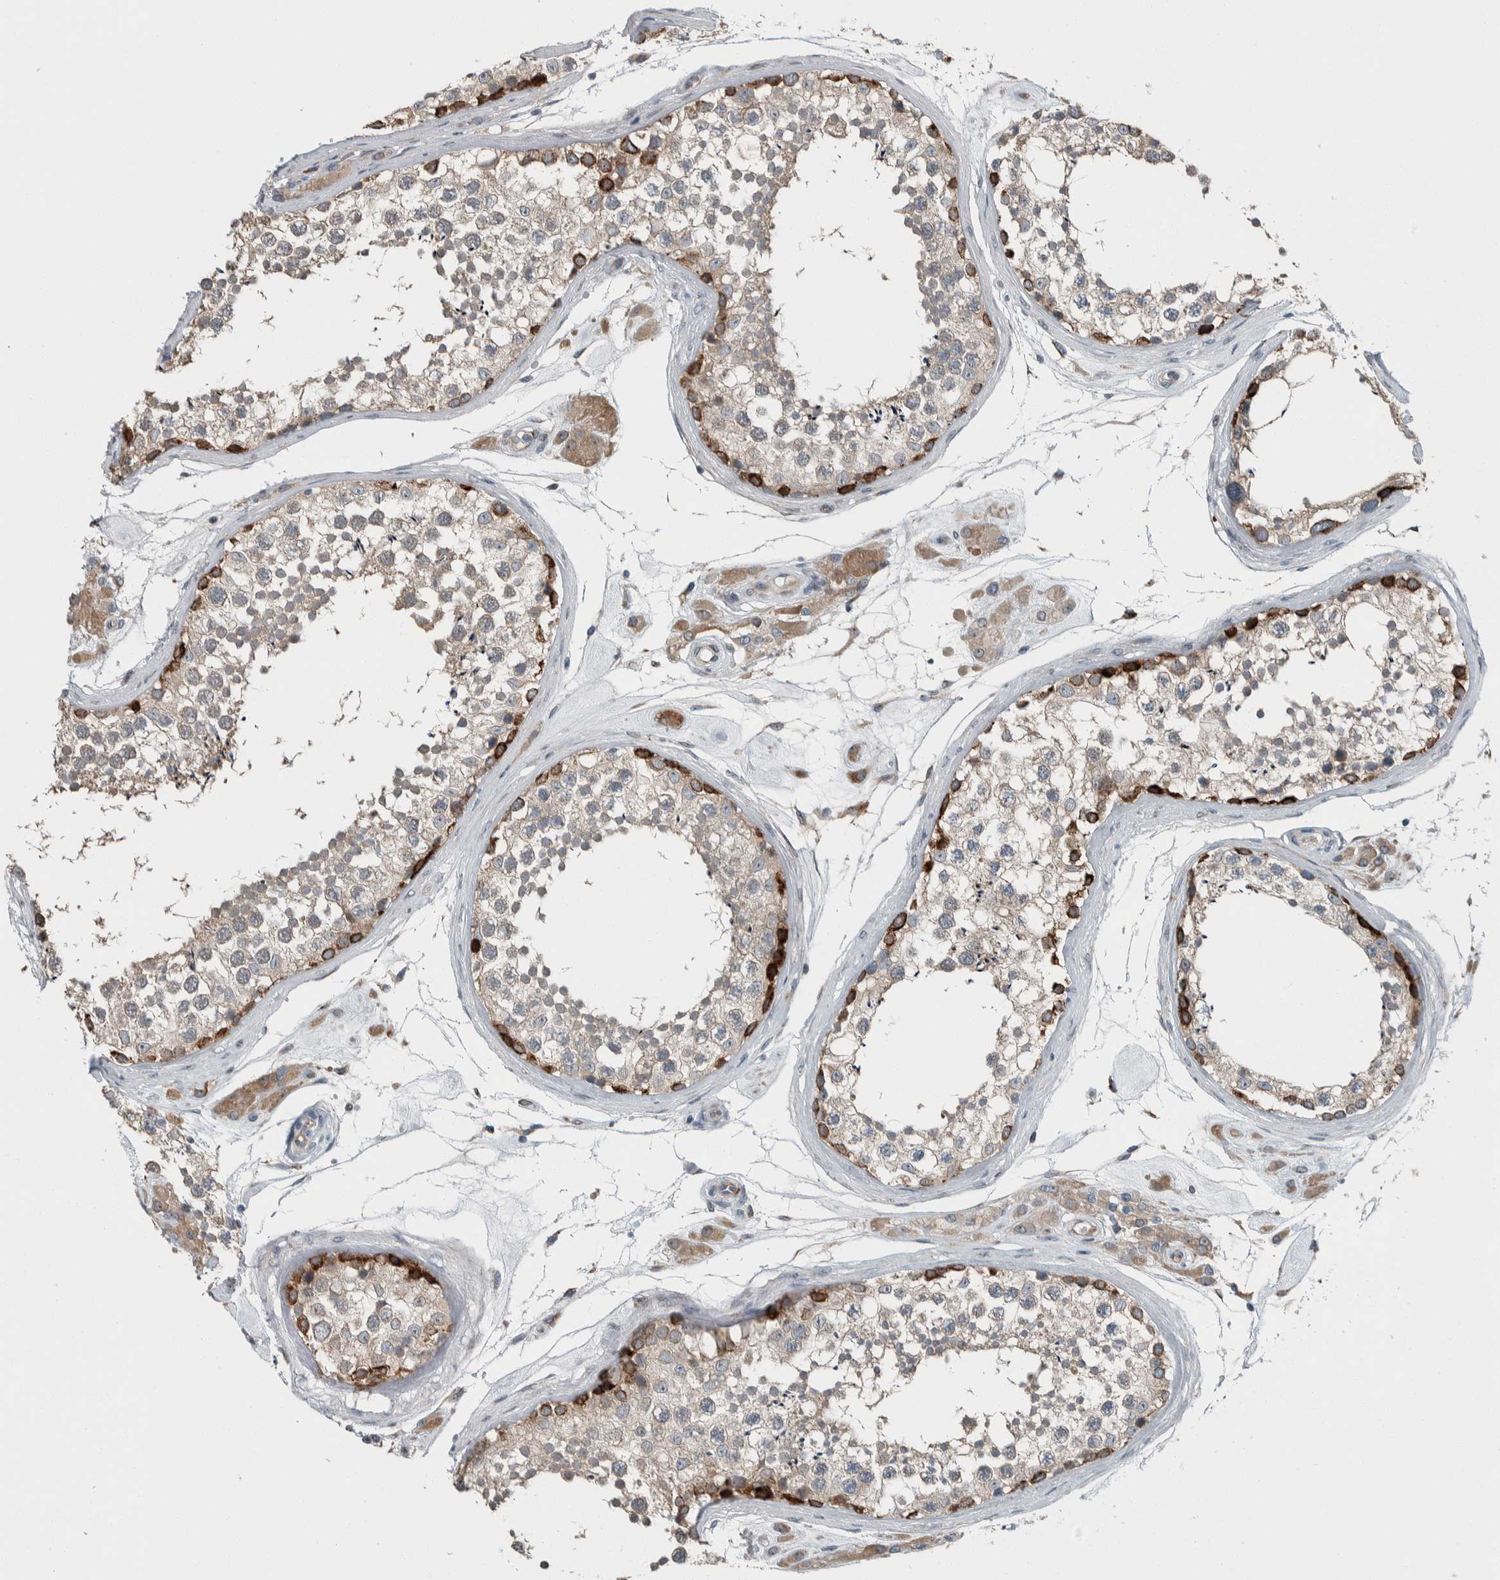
{"staining": {"intensity": "strong", "quantity": "<25%", "location": "cytoplasmic/membranous"}, "tissue": "testis", "cell_type": "Cells in seminiferous ducts", "image_type": "normal", "snomed": [{"axis": "morphology", "description": "Normal tissue, NOS"}, {"axis": "topography", "description": "Testis"}], "caption": "A high-resolution micrograph shows immunohistochemistry staining of benign testis, which shows strong cytoplasmic/membranous positivity in approximately <25% of cells in seminiferous ducts.", "gene": "USP25", "patient": {"sex": "male", "age": 46}}